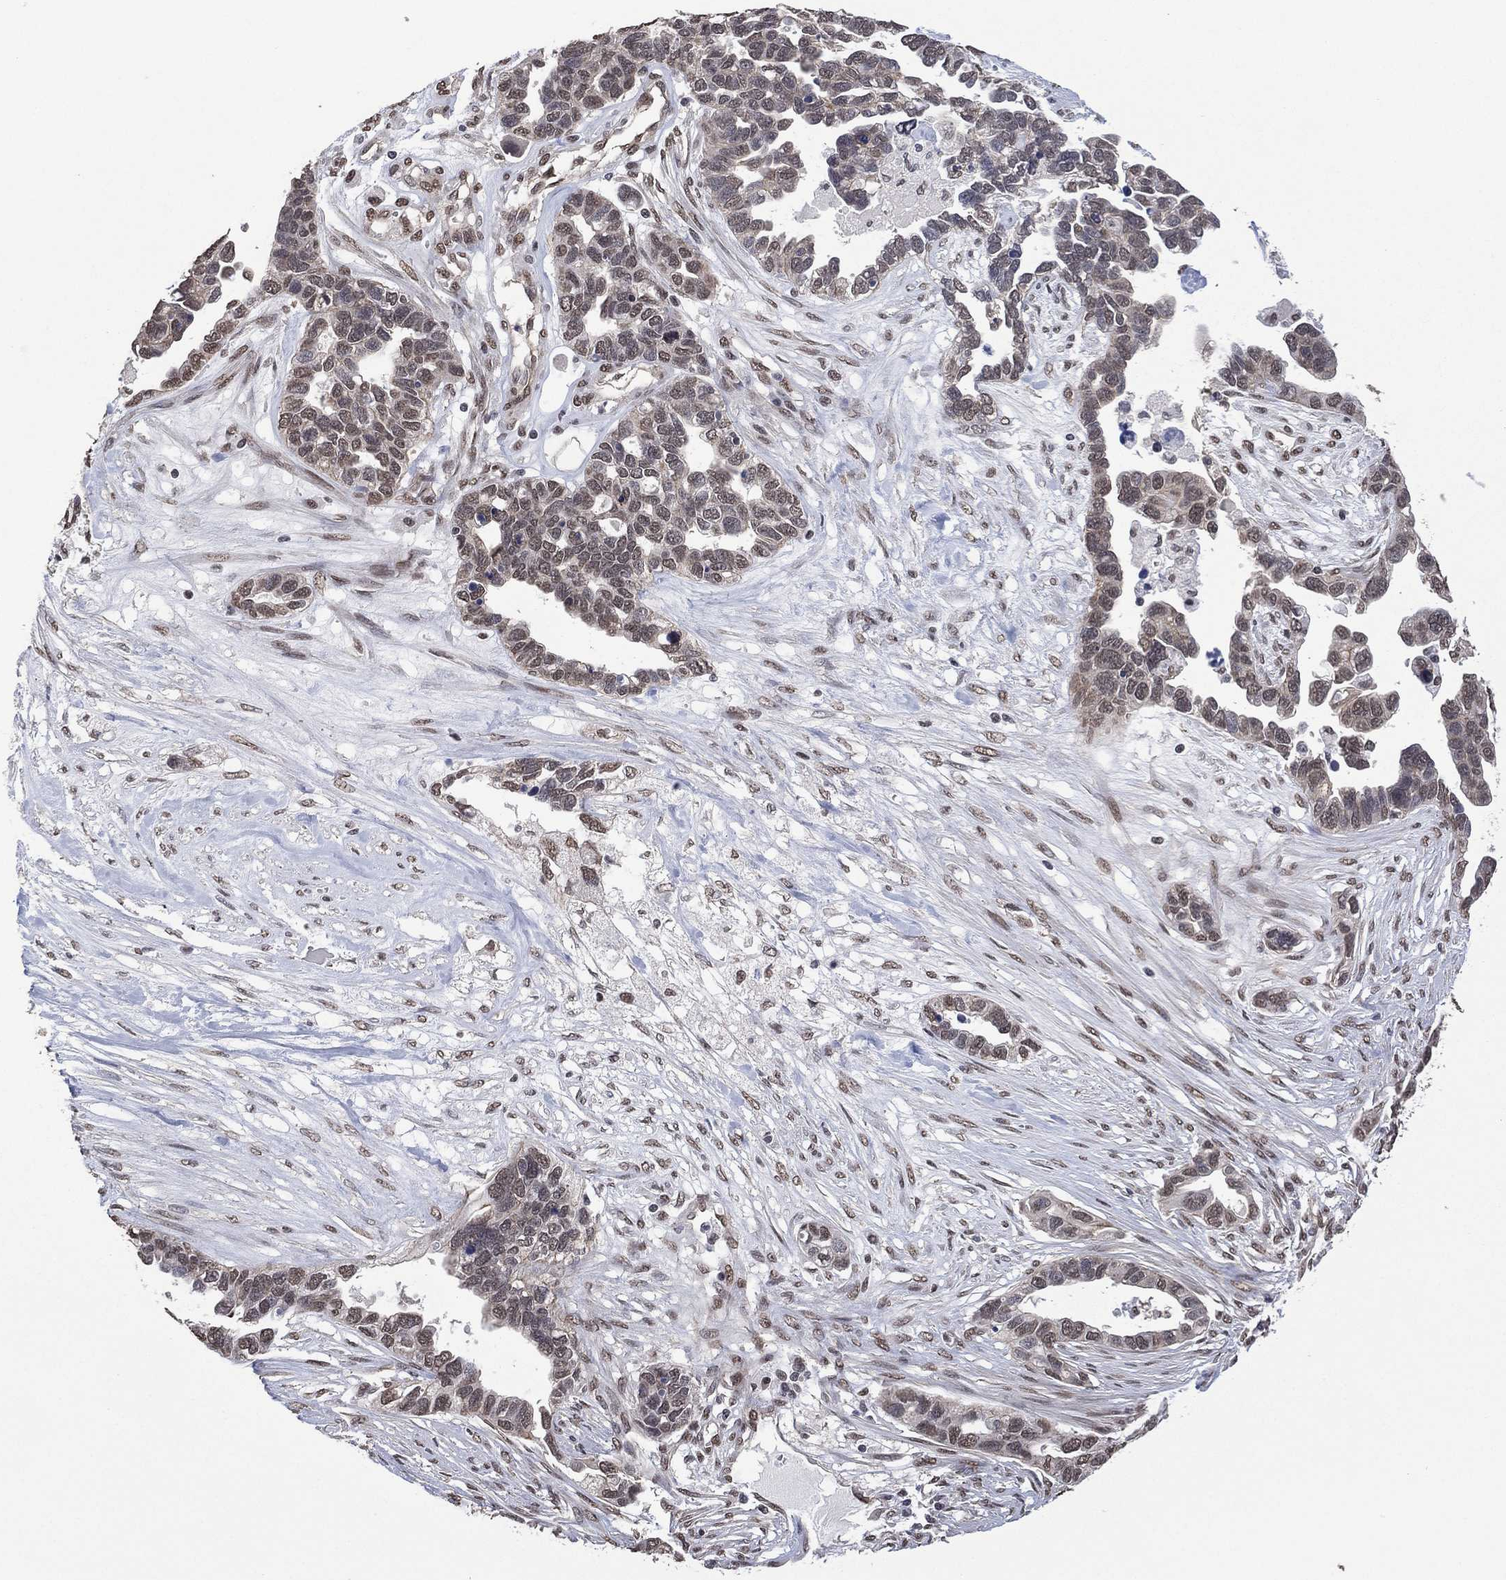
{"staining": {"intensity": "negative", "quantity": "none", "location": "none"}, "tissue": "ovarian cancer", "cell_type": "Tumor cells", "image_type": "cancer", "snomed": [{"axis": "morphology", "description": "Cystadenocarcinoma, serous, NOS"}, {"axis": "topography", "description": "Ovary"}], "caption": "Ovarian cancer (serous cystadenocarcinoma) was stained to show a protein in brown. There is no significant positivity in tumor cells. (DAB (3,3'-diaminobenzidine) immunohistochemistry, high magnification).", "gene": "EHMT1", "patient": {"sex": "female", "age": 54}}